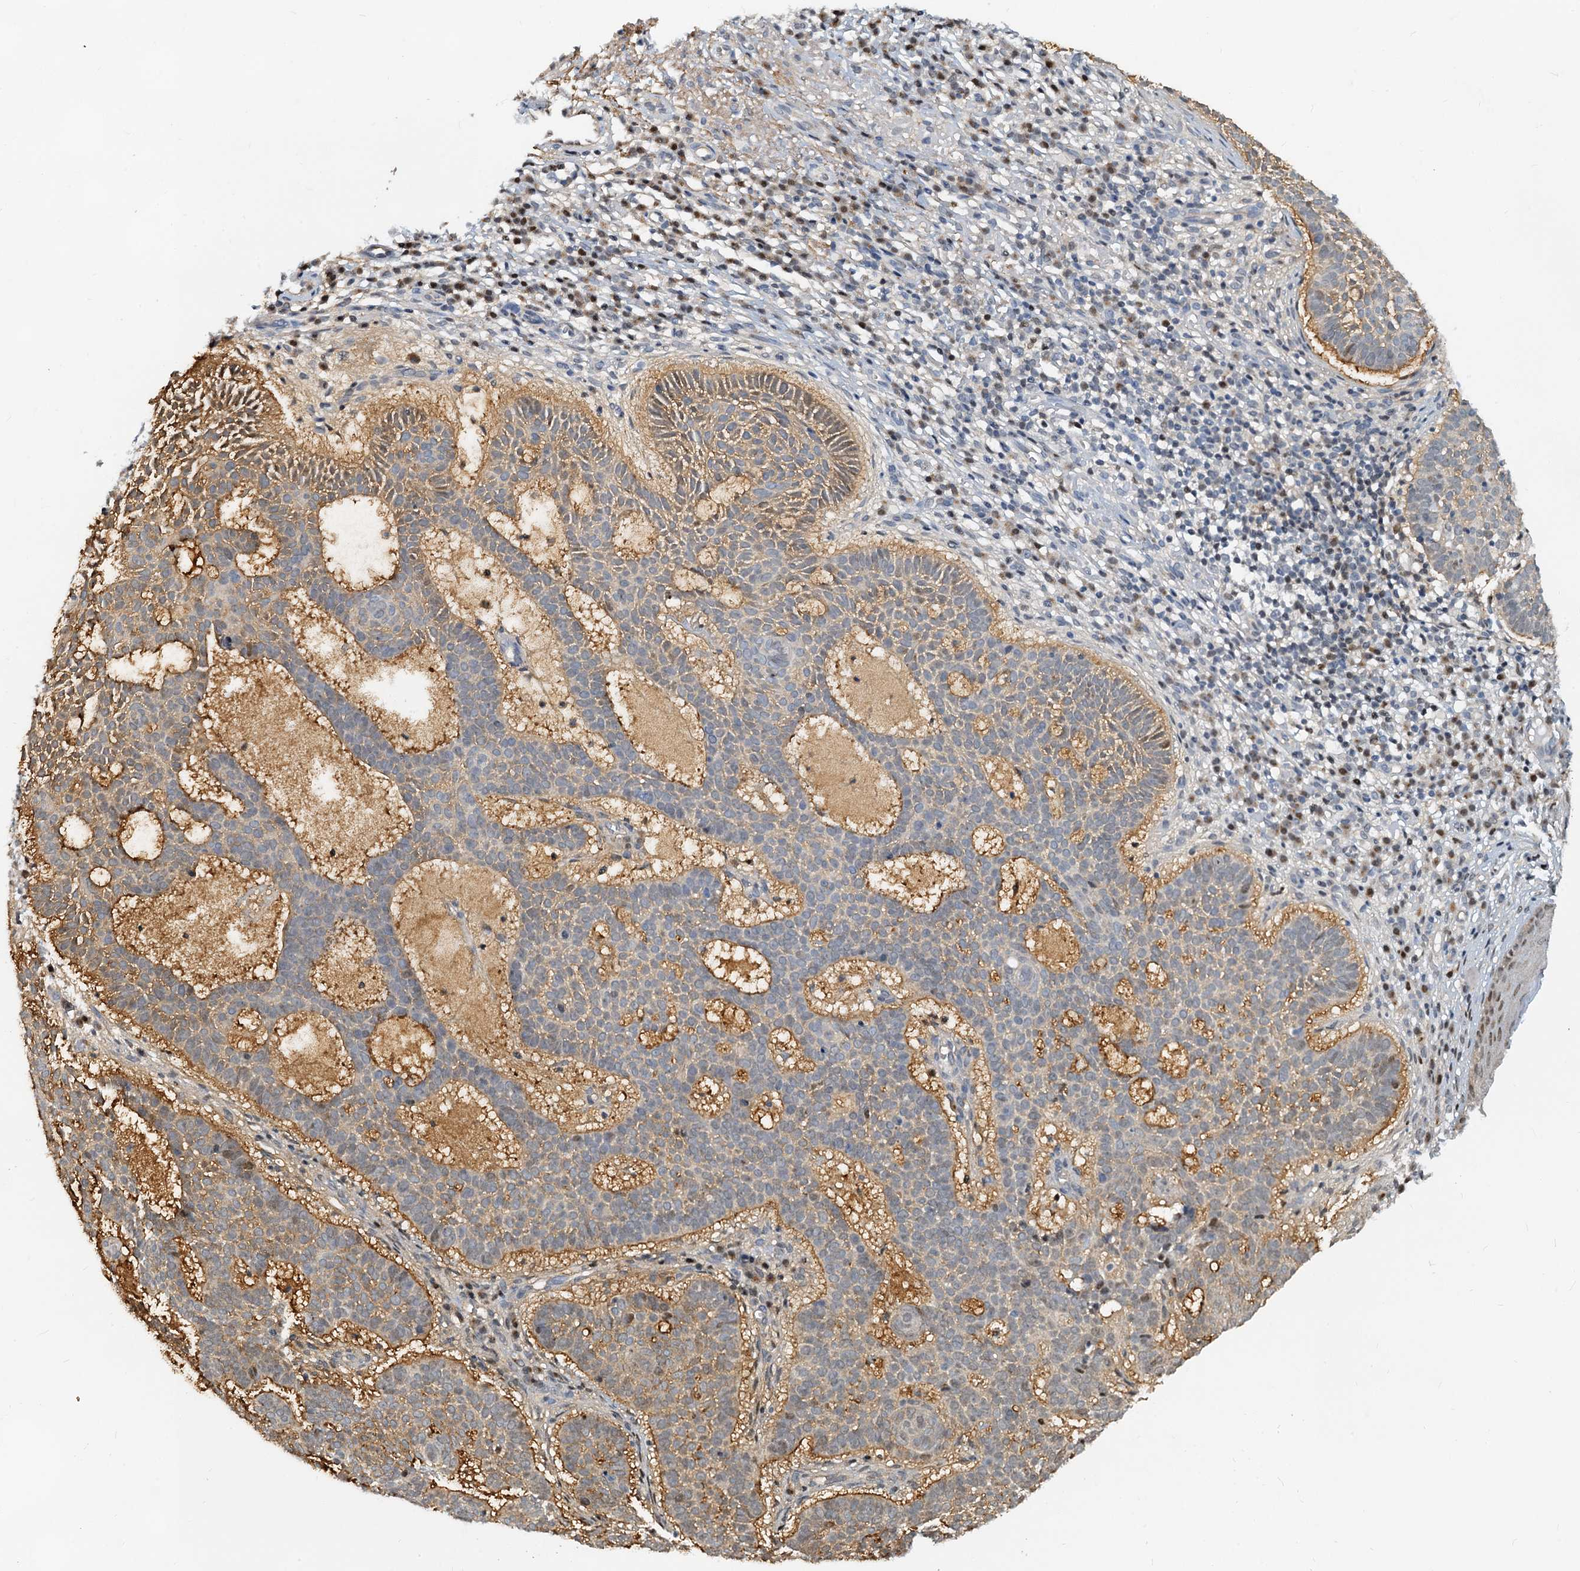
{"staining": {"intensity": "negative", "quantity": "none", "location": "none"}, "tissue": "skin cancer", "cell_type": "Tumor cells", "image_type": "cancer", "snomed": [{"axis": "morphology", "description": "Basal cell carcinoma"}, {"axis": "topography", "description": "Skin"}], "caption": "Immunohistochemistry (IHC) image of skin cancer stained for a protein (brown), which shows no expression in tumor cells. Nuclei are stained in blue.", "gene": "PTGES3", "patient": {"sex": "male", "age": 85}}